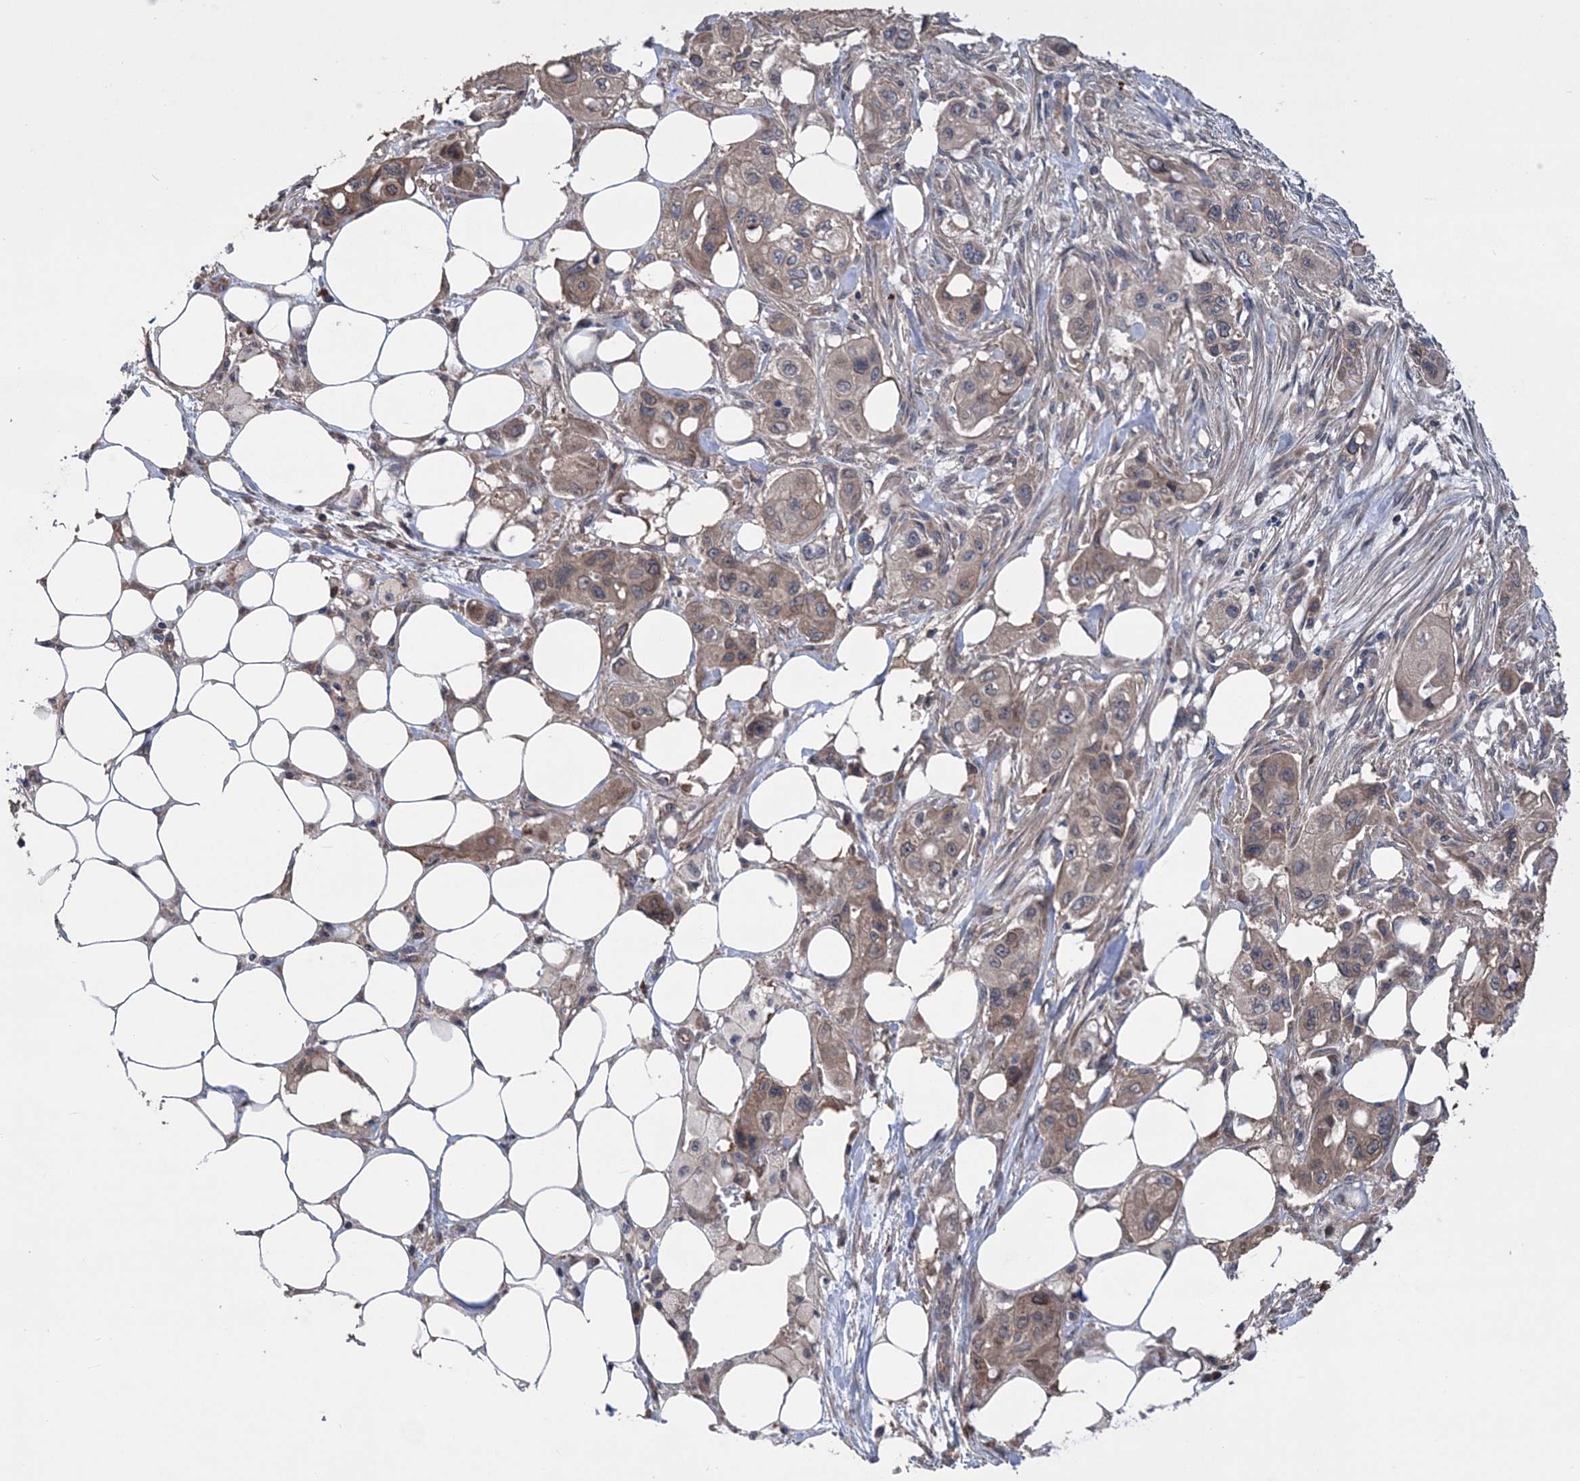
{"staining": {"intensity": "weak", "quantity": "25%-75%", "location": "cytoplasmic/membranous"}, "tissue": "pancreatic cancer", "cell_type": "Tumor cells", "image_type": "cancer", "snomed": [{"axis": "morphology", "description": "Adenocarcinoma, NOS"}, {"axis": "topography", "description": "Pancreas"}], "caption": "Weak cytoplasmic/membranous expression is seen in about 25%-75% of tumor cells in pancreatic cancer. Nuclei are stained in blue.", "gene": "MTRF1L", "patient": {"sex": "male", "age": 75}}